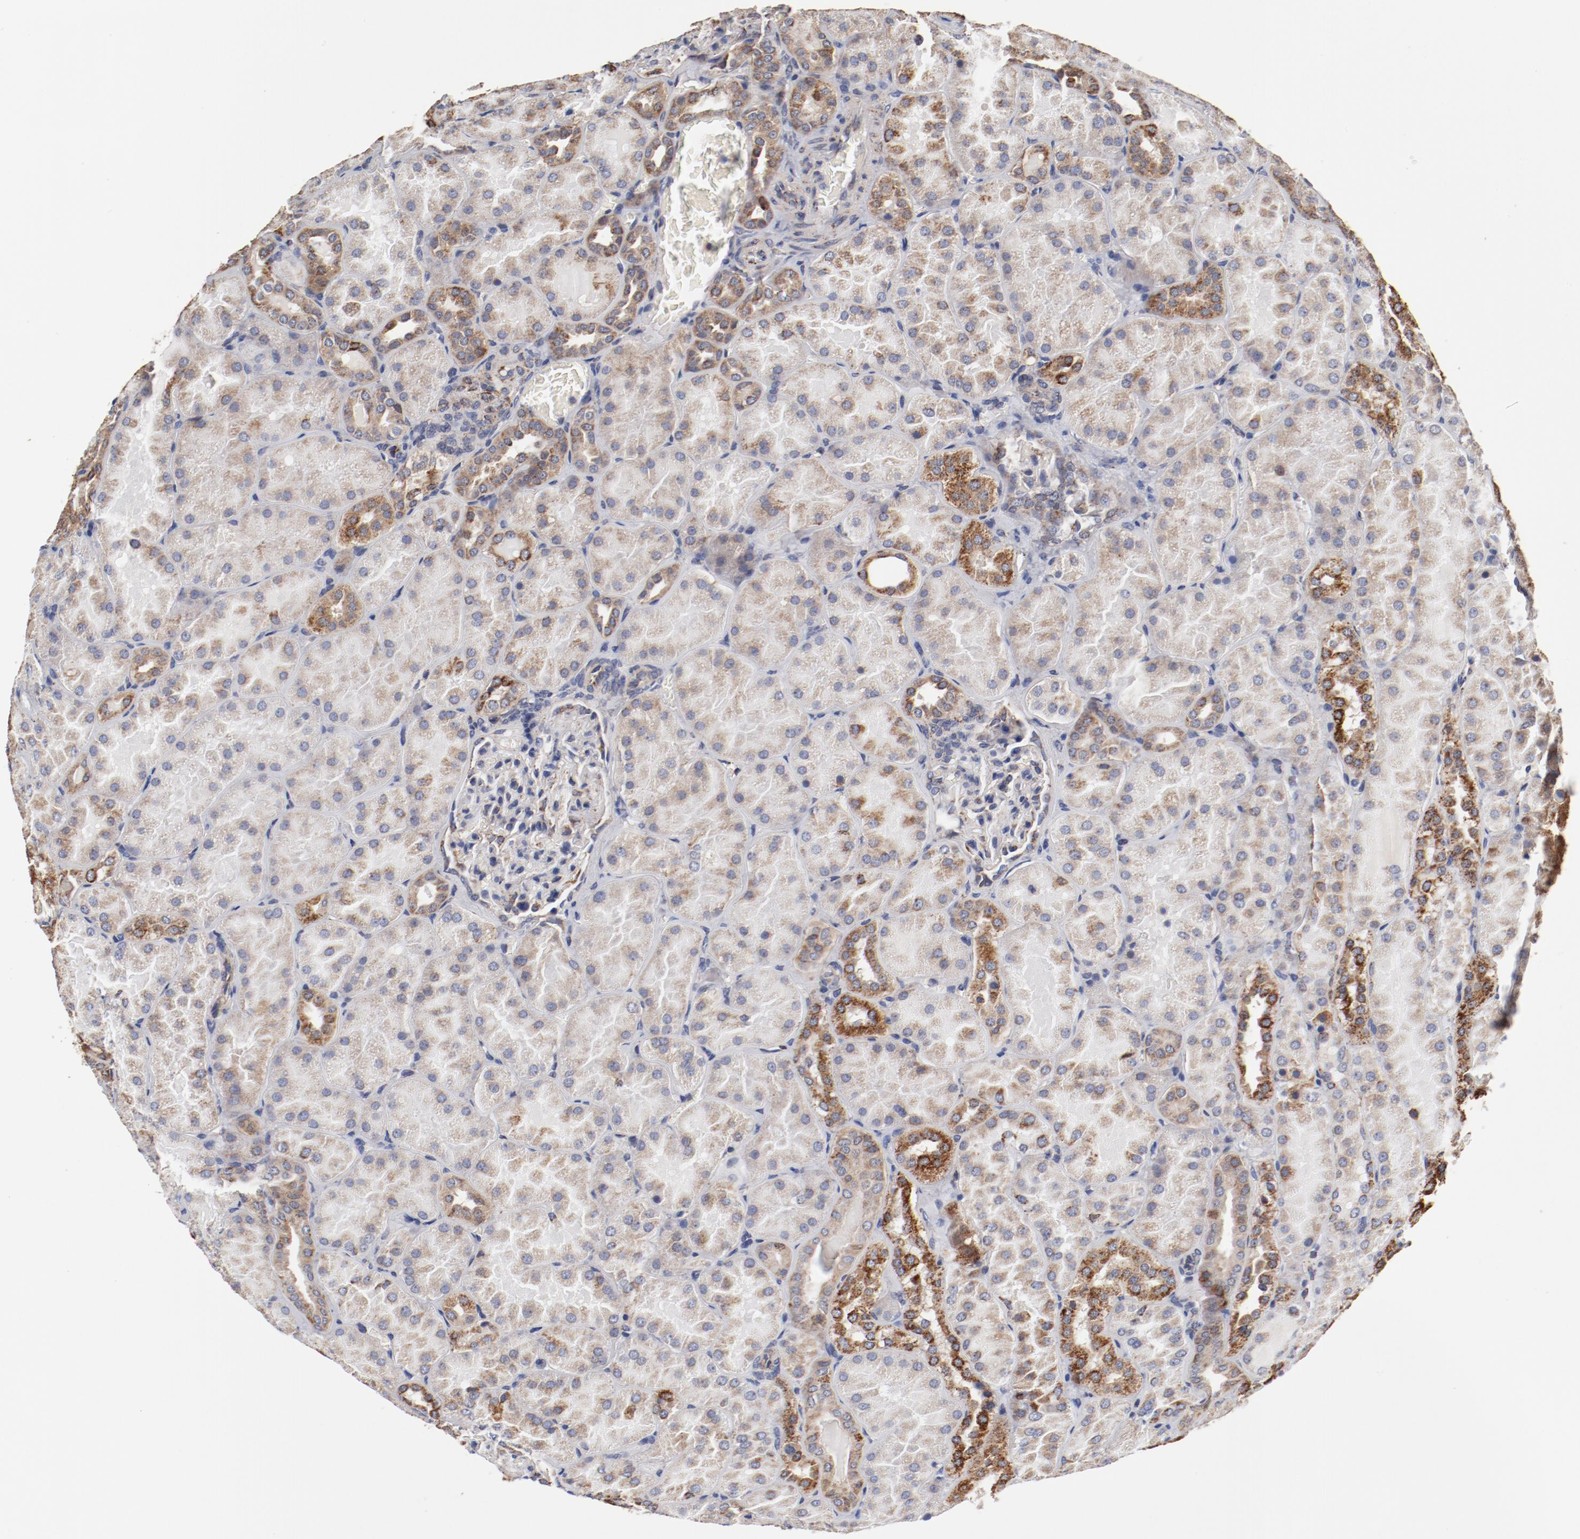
{"staining": {"intensity": "weak", "quantity": ">75%", "location": "cytoplasmic/membranous"}, "tissue": "kidney", "cell_type": "Cells in glomeruli", "image_type": "normal", "snomed": [{"axis": "morphology", "description": "Normal tissue, NOS"}, {"axis": "topography", "description": "Kidney"}], "caption": "The image reveals immunohistochemical staining of benign kidney. There is weak cytoplasmic/membranous expression is seen in approximately >75% of cells in glomeruli. (IHC, brightfield microscopy, high magnification).", "gene": "NDUFV2", "patient": {"sex": "male", "age": 28}}